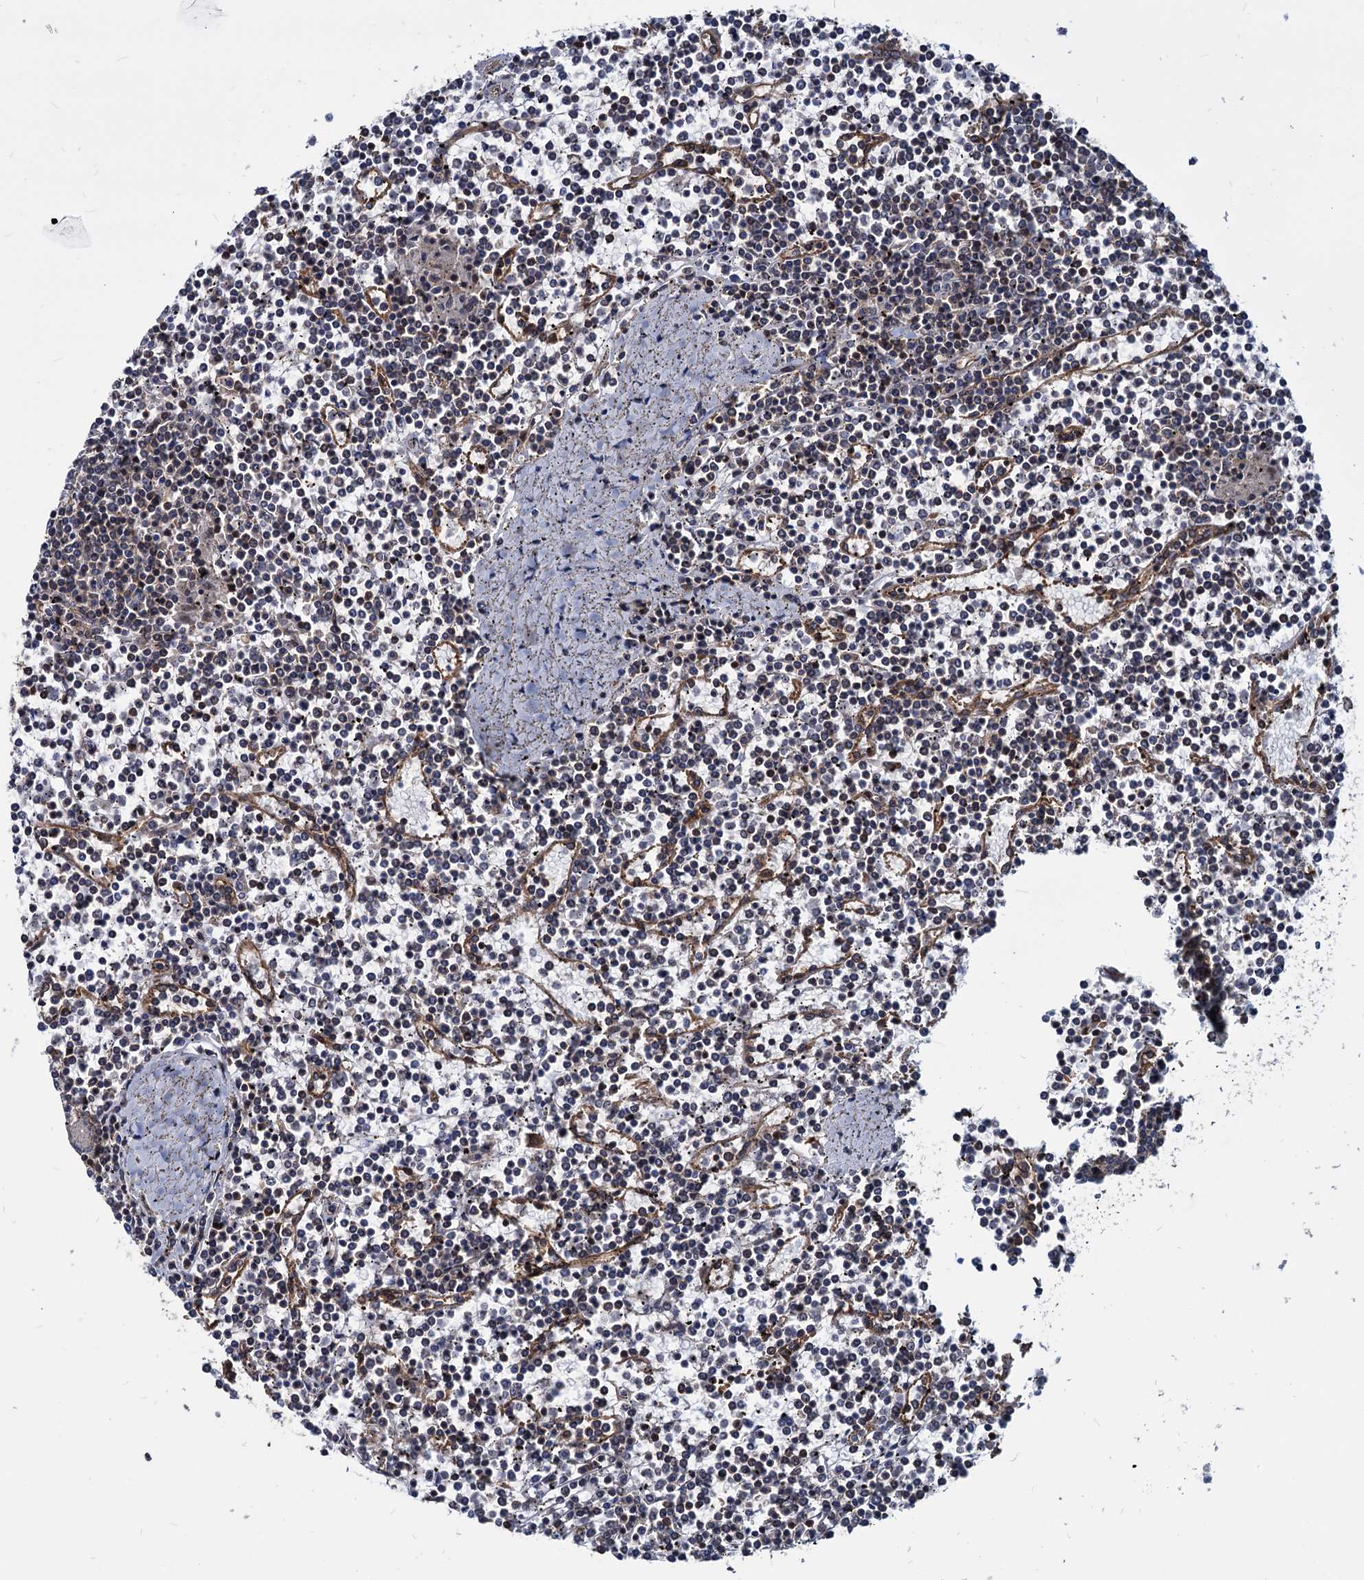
{"staining": {"intensity": "weak", "quantity": "<25%", "location": "nuclear"}, "tissue": "lymphoma", "cell_type": "Tumor cells", "image_type": "cancer", "snomed": [{"axis": "morphology", "description": "Malignant lymphoma, non-Hodgkin's type, Low grade"}, {"axis": "topography", "description": "Spleen"}], "caption": "The micrograph reveals no significant staining in tumor cells of lymphoma.", "gene": "UBLCP1", "patient": {"sex": "female", "age": 19}}